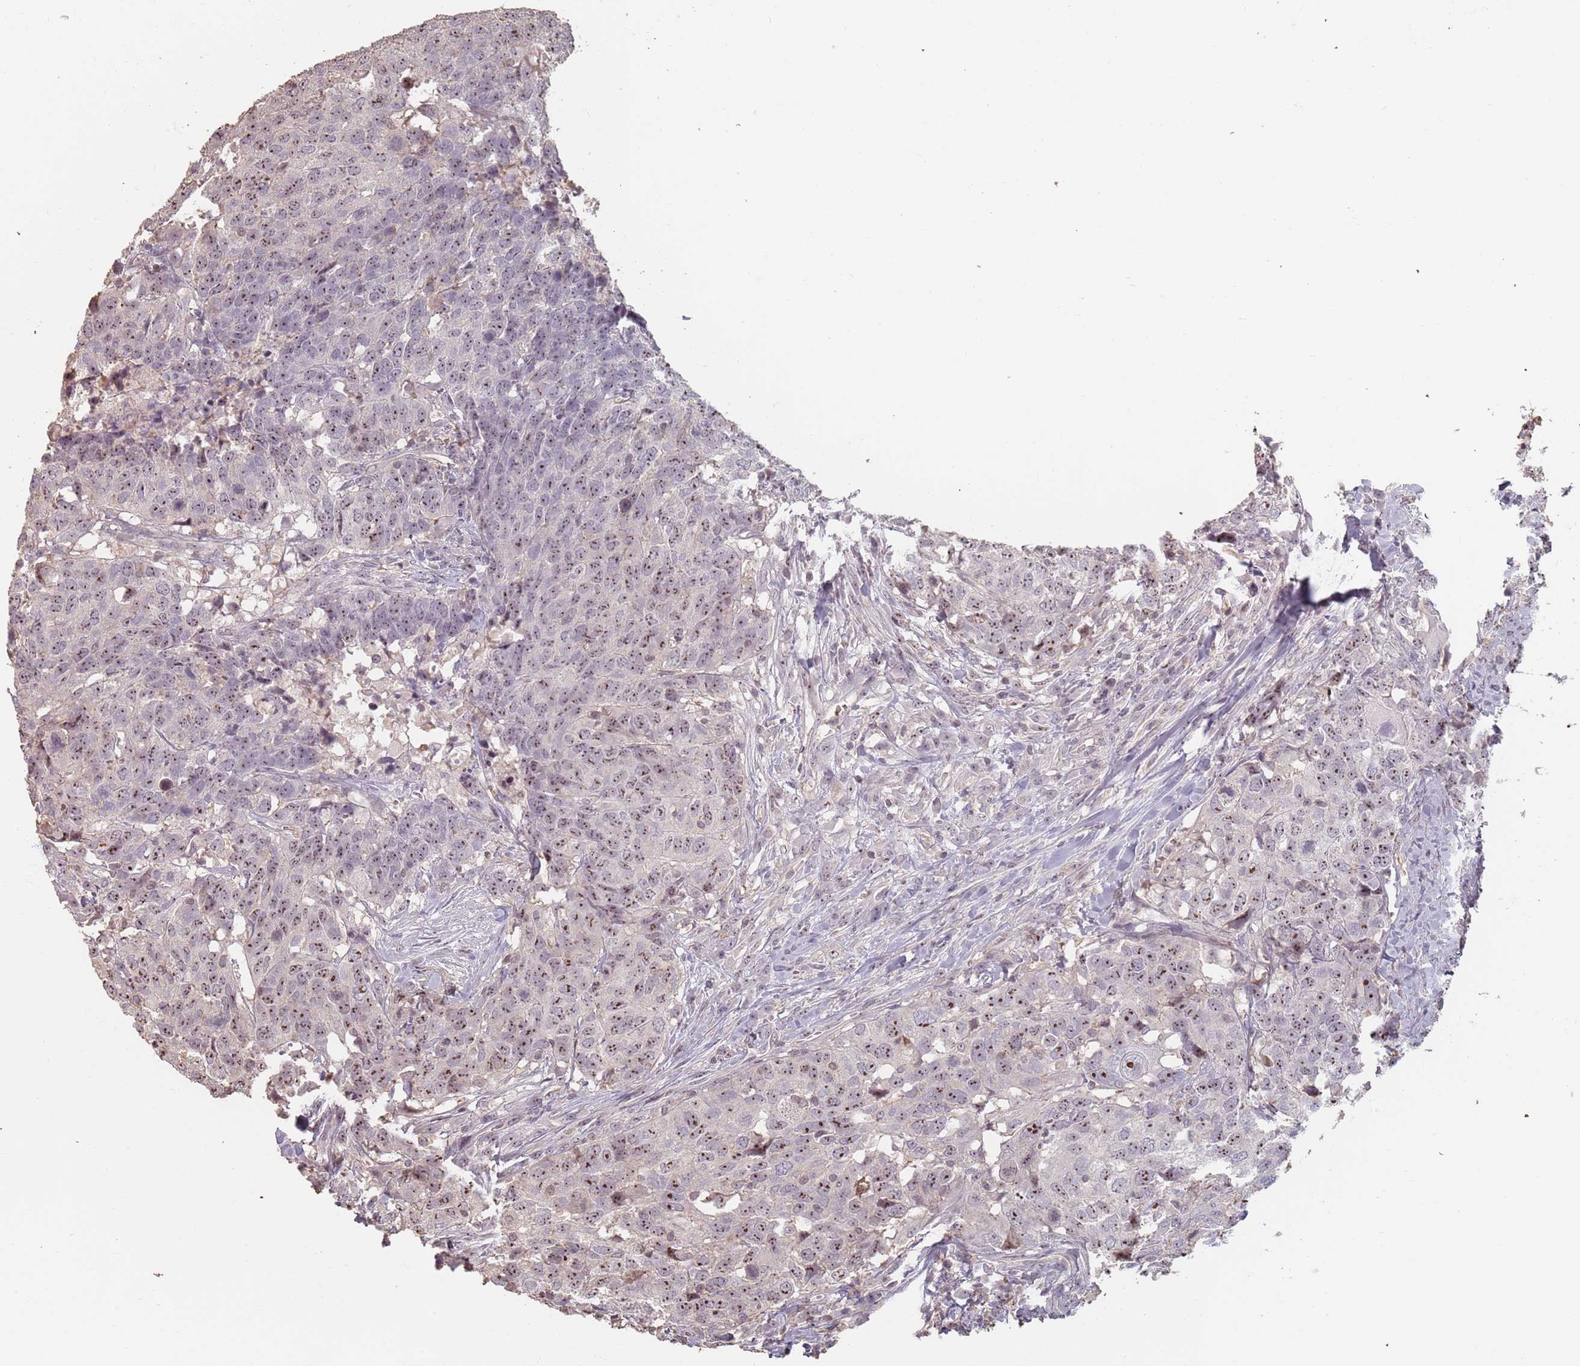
{"staining": {"intensity": "strong", "quantity": ">75%", "location": "nuclear"}, "tissue": "head and neck cancer", "cell_type": "Tumor cells", "image_type": "cancer", "snomed": [{"axis": "morphology", "description": "Normal tissue, NOS"}, {"axis": "morphology", "description": "Squamous cell carcinoma, NOS"}, {"axis": "topography", "description": "Skeletal muscle"}, {"axis": "topography", "description": "Vascular tissue"}, {"axis": "topography", "description": "Peripheral nerve tissue"}, {"axis": "topography", "description": "Head-Neck"}], "caption": "Squamous cell carcinoma (head and neck) stained with a brown dye exhibits strong nuclear positive expression in about >75% of tumor cells.", "gene": "ADTRP", "patient": {"sex": "male", "age": 66}}